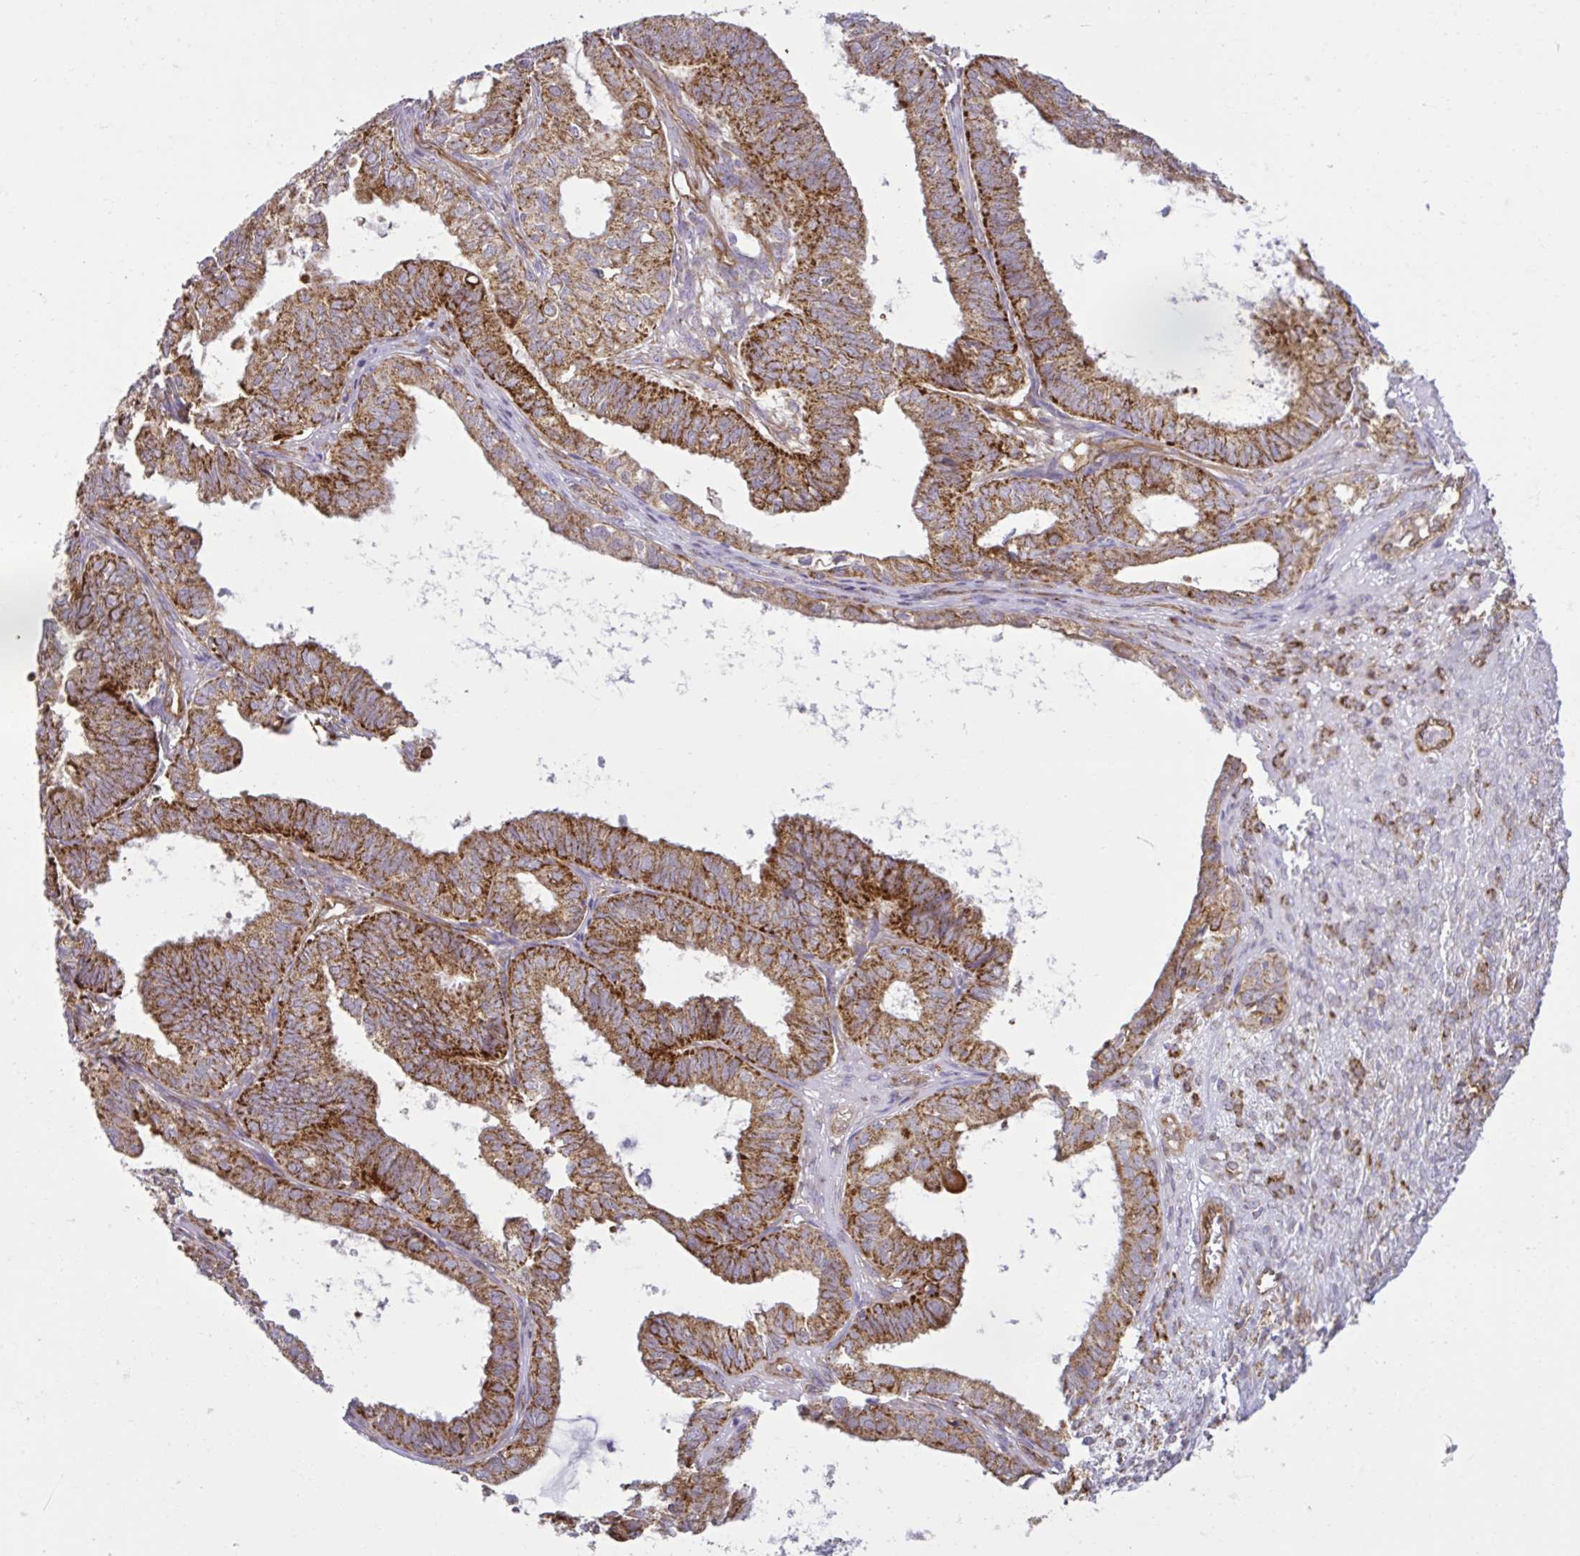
{"staining": {"intensity": "strong", "quantity": ">75%", "location": "cytoplasmic/membranous"}, "tissue": "ovarian cancer", "cell_type": "Tumor cells", "image_type": "cancer", "snomed": [{"axis": "morphology", "description": "Carcinoma, endometroid"}, {"axis": "topography", "description": "Ovary"}], "caption": "Protein expression analysis of ovarian cancer (endometroid carcinoma) reveals strong cytoplasmic/membranous positivity in about >75% of tumor cells.", "gene": "LIMS1", "patient": {"sex": "female", "age": 64}}